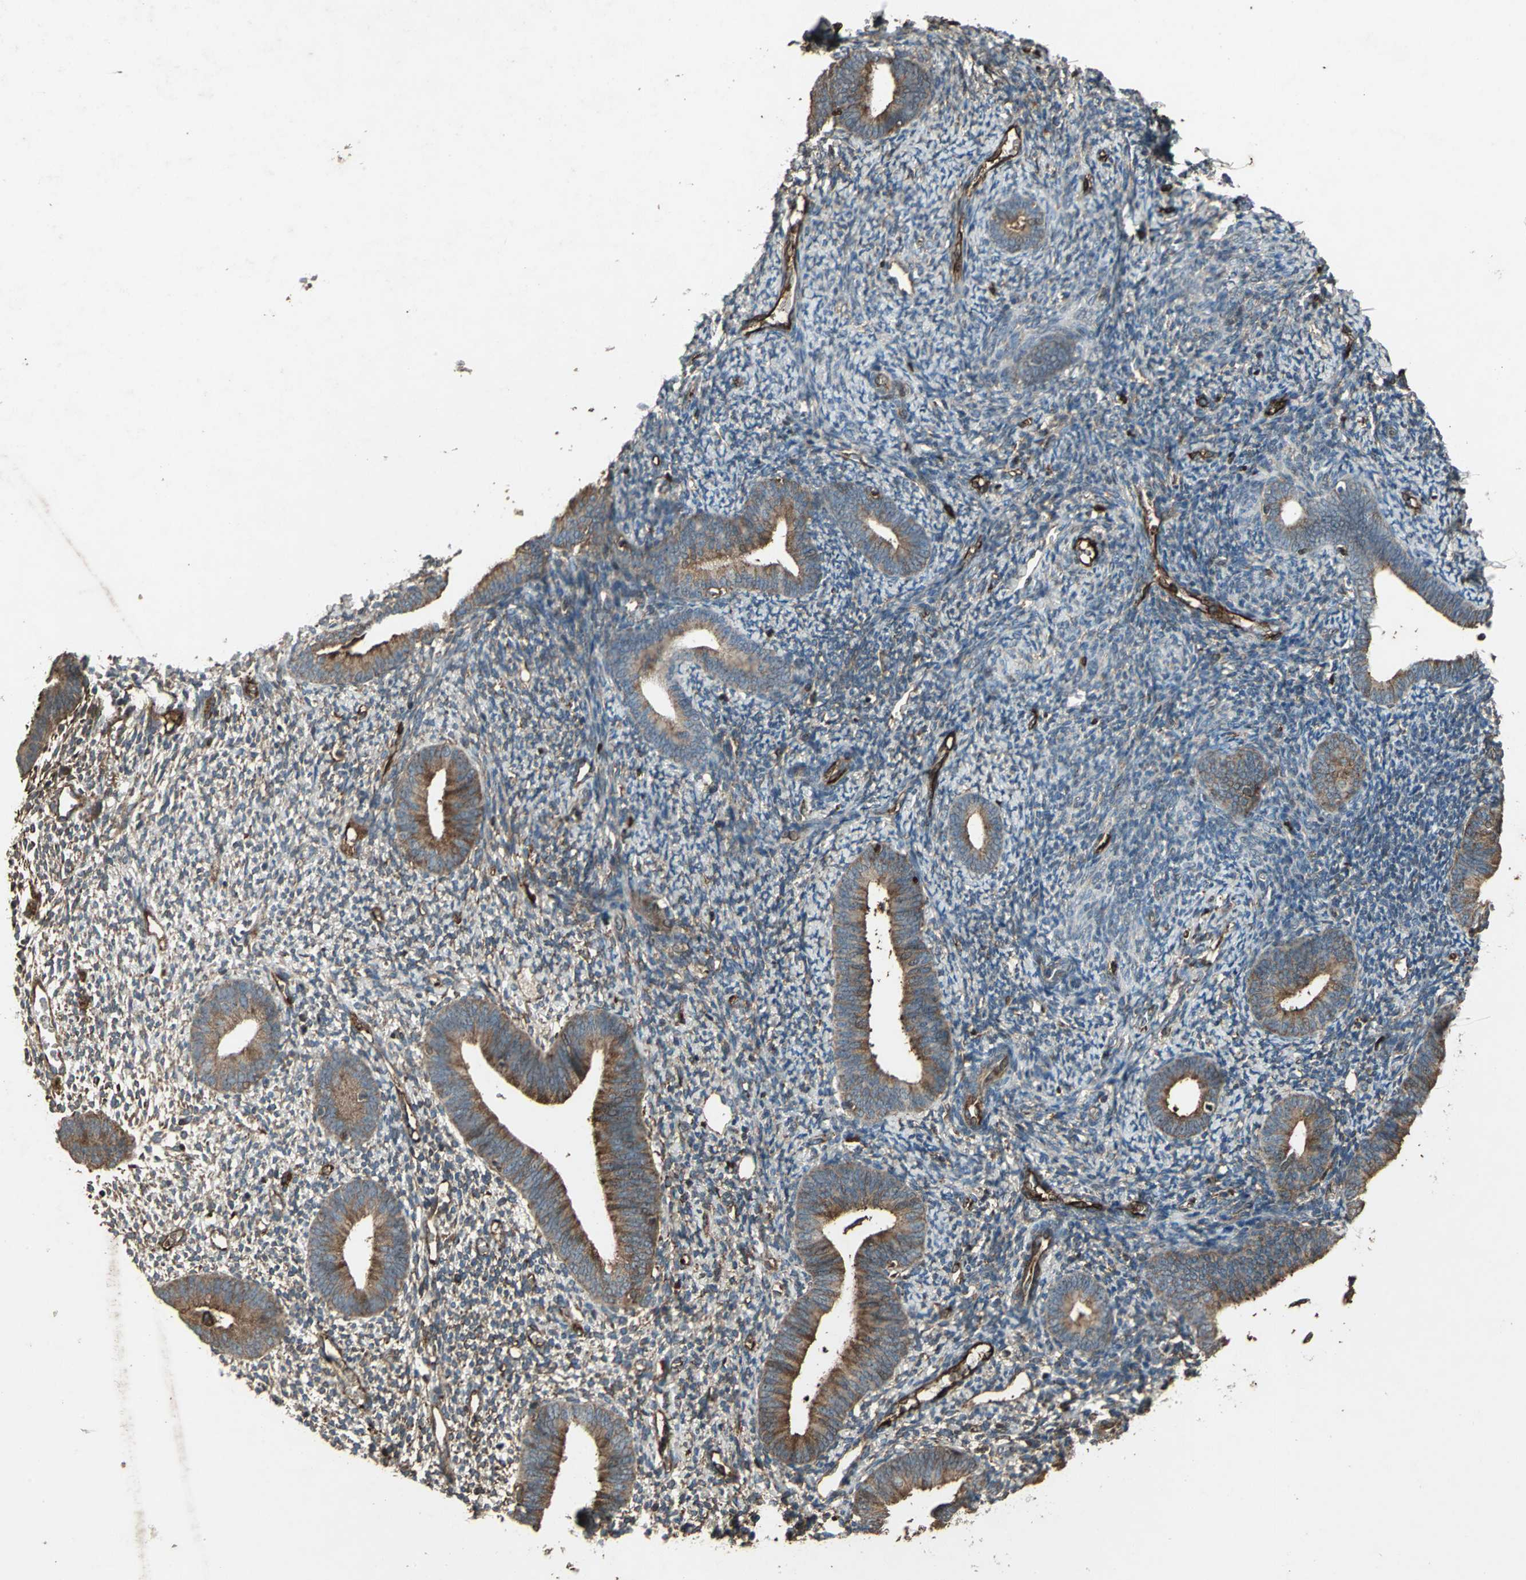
{"staining": {"intensity": "moderate", "quantity": "25%-75%", "location": "cytoplasmic/membranous"}, "tissue": "endometrium", "cell_type": "Cells in endometrial stroma", "image_type": "normal", "snomed": [{"axis": "morphology", "description": "Normal tissue, NOS"}, {"axis": "topography", "description": "Smooth muscle"}, {"axis": "topography", "description": "Endometrium"}], "caption": "A brown stain labels moderate cytoplasmic/membranous expression of a protein in cells in endometrial stroma of benign endometrium. Immunohistochemistry (ihc) stains the protein of interest in brown and the nuclei are stained blue.", "gene": "SEPTIN4", "patient": {"sex": "female", "age": 57}}